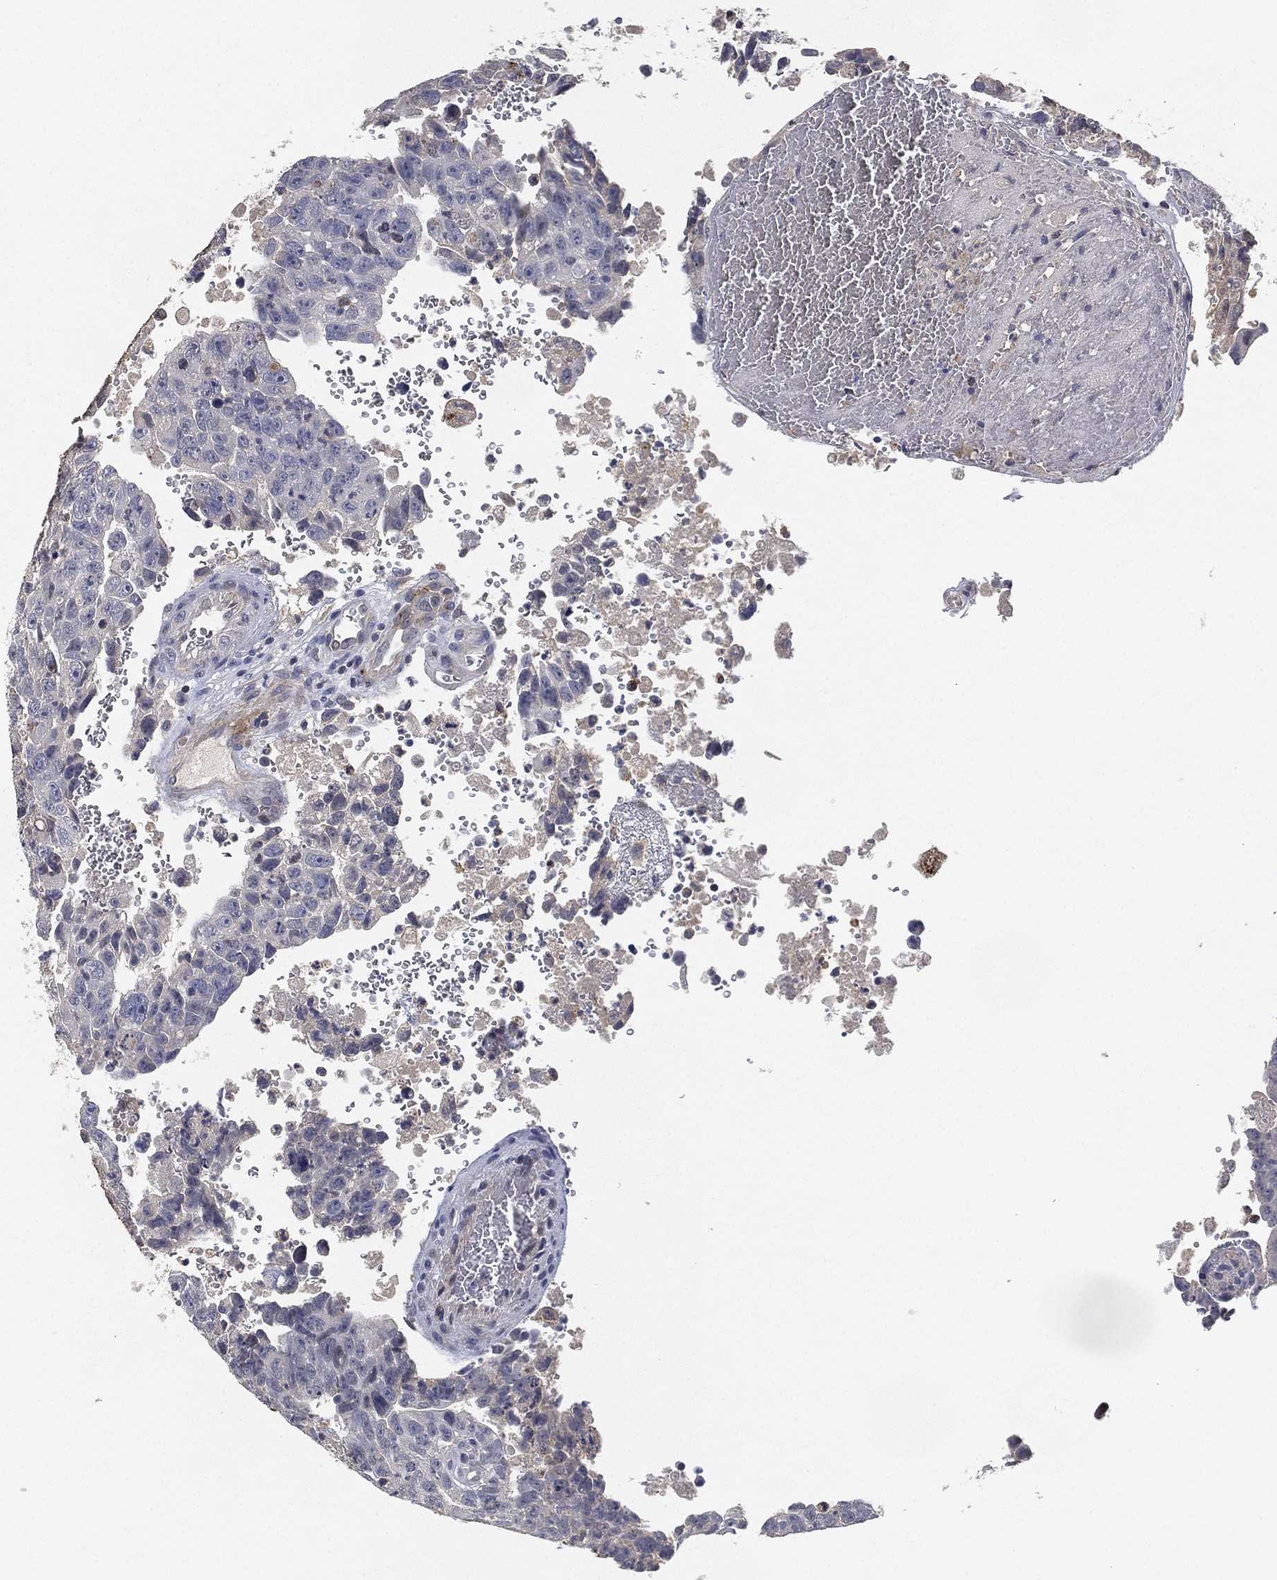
{"staining": {"intensity": "negative", "quantity": "none", "location": "none"}, "tissue": "testis cancer", "cell_type": "Tumor cells", "image_type": "cancer", "snomed": [{"axis": "morphology", "description": "Carcinoma, Embryonal, NOS"}, {"axis": "topography", "description": "Testis"}], "caption": "DAB (3,3'-diaminobenzidine) immunohistochemical staining of embryonal carcinoma (testis) shows no significant positivity in tumor cells. Nuclei are stained in blue.", "gene": "CFAP251", "patient": {"sex": "male", "age": 24}}